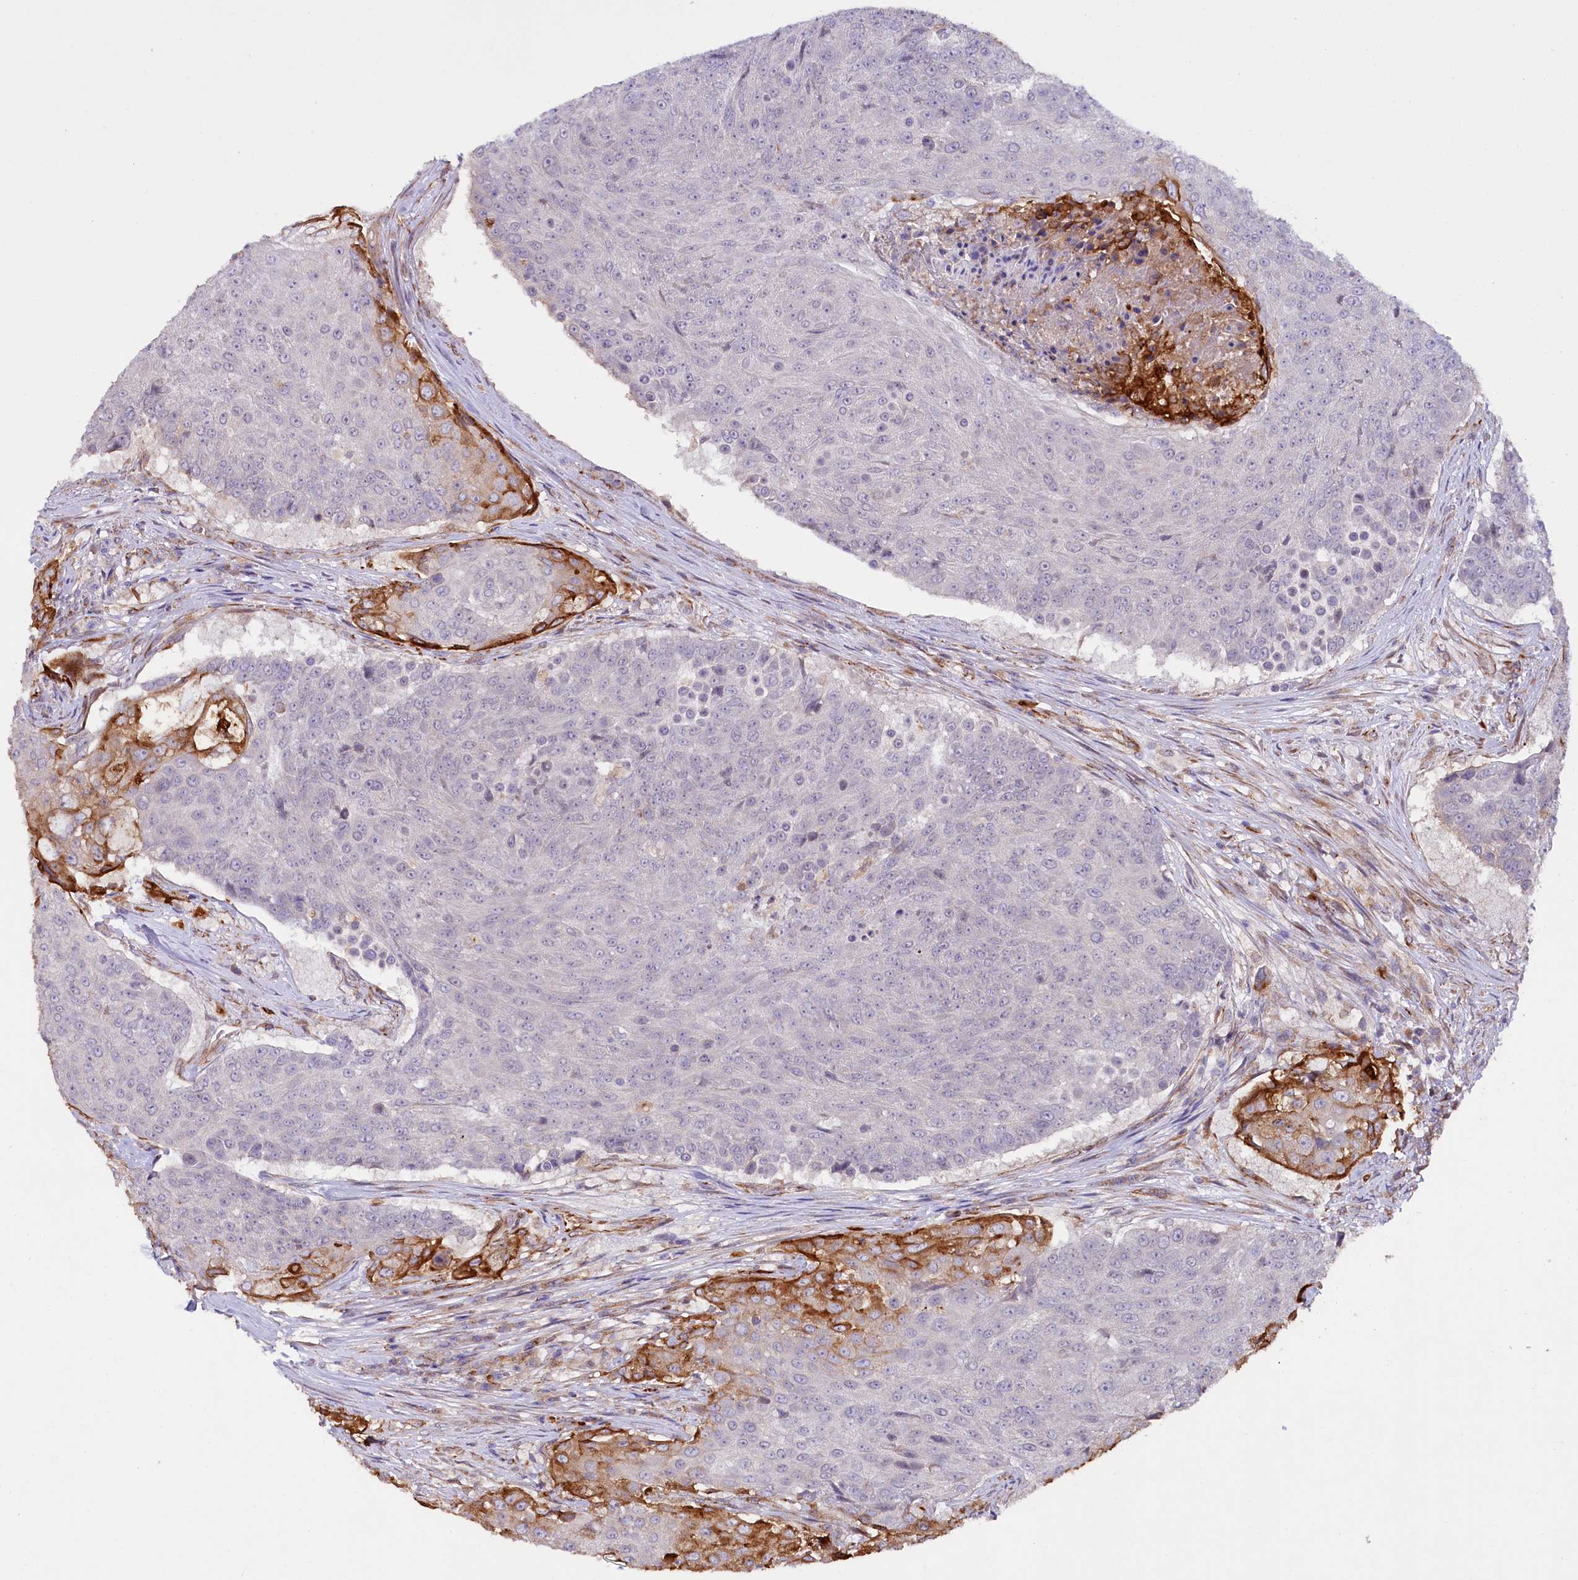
{"staining": {"intensity": "strong", "quantity": "<25%", "location": "cytoplasmic/membranous"}, "tissue": "urothelial cancer", "cell_type": "Tumor cells", "image_type": "cancer", "snomed": [{"axis": "morphology", "description": "Urothelial carcinoma, High grade"}, {"axis": "topography", "description": "Urinary bladder"}], "caption": "Urothelial cancer was stained to show a protein in brown. There is medium levels of strong cytoplasmic/membranous expression in approximately <25% of tumor cells.", "gene": "TTC12", "patient": {"sex": "female", "age": 63}}